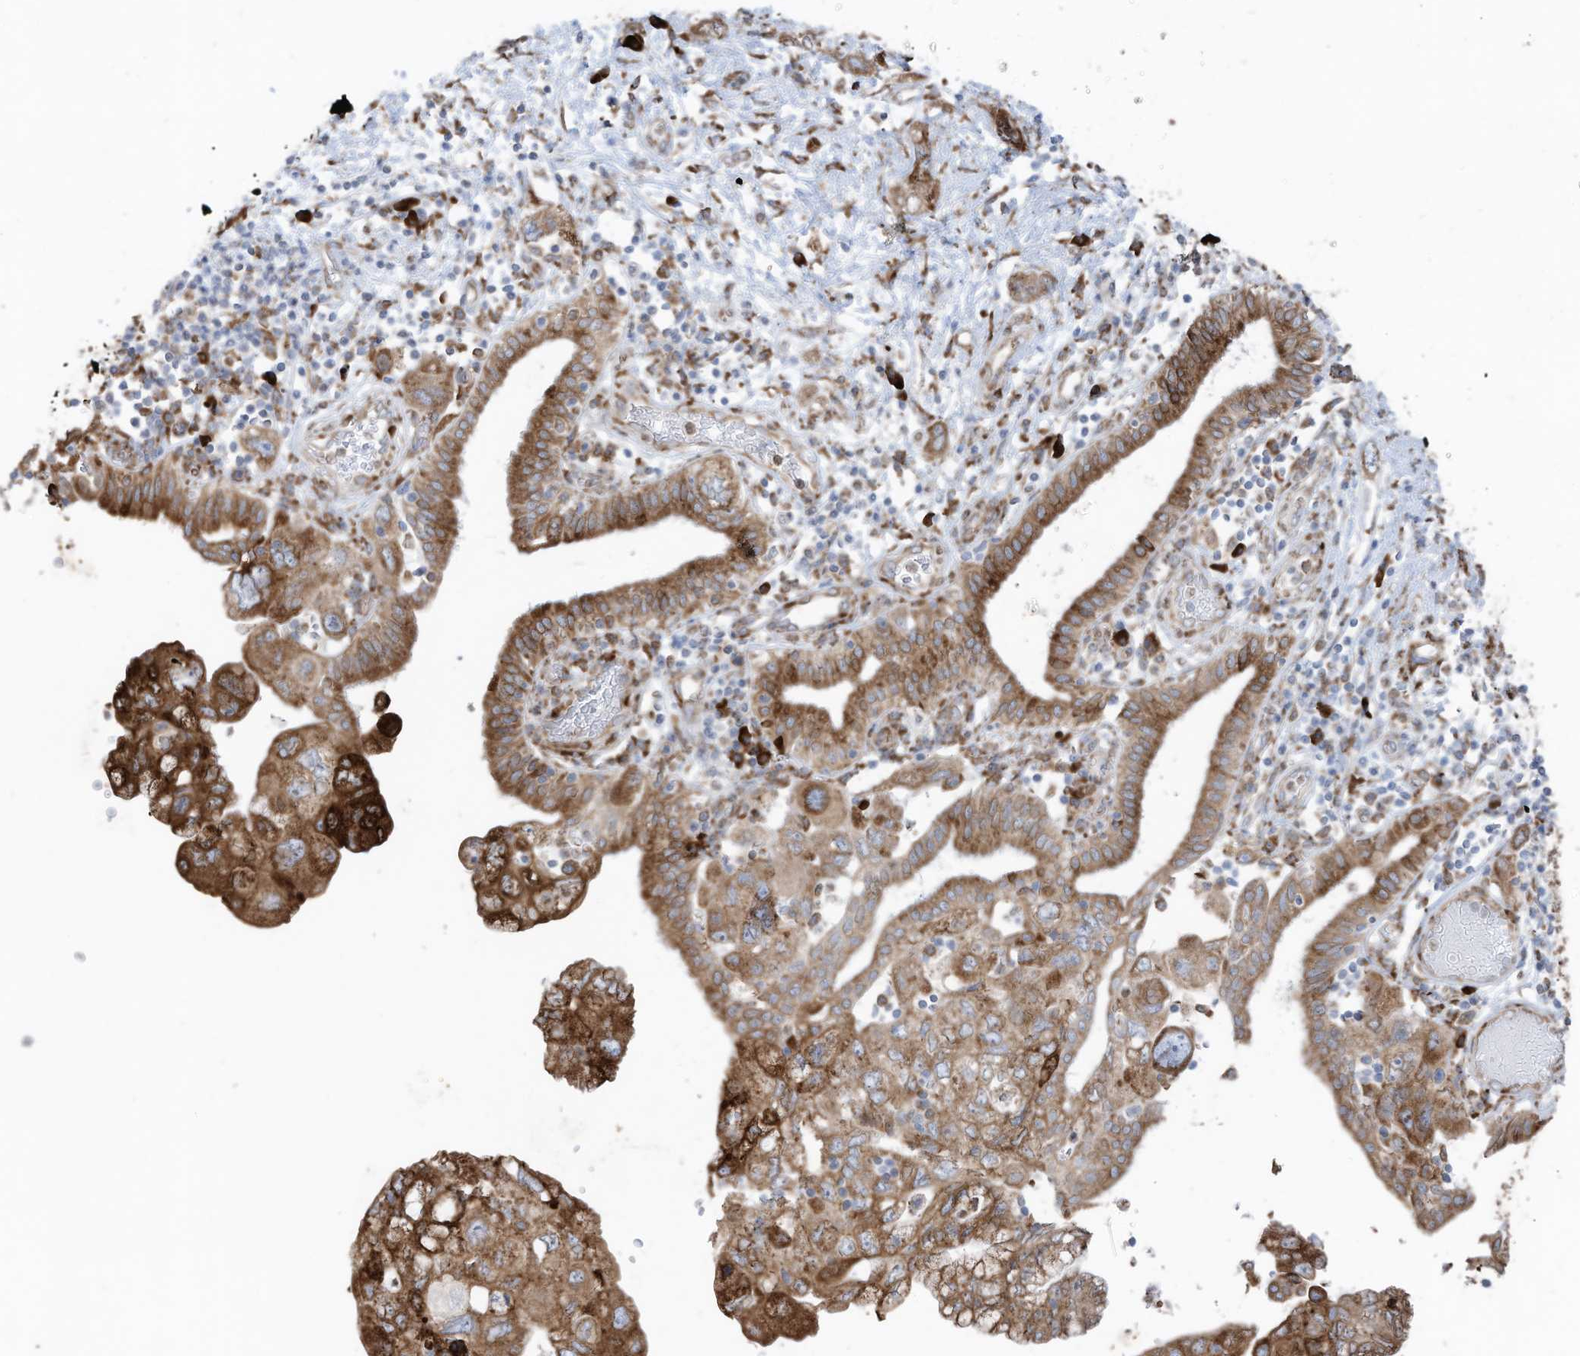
{"staining": {"intensity": "strong", "quantity": ">75%", "location": "cytoplasmic/membranous"}, "tissue": "pancreatic cancer", "cell_type": "Tumor cells", "image_type": "cancer", "snomed": [{"axis": "morphology", "description": "Adenocarcinoma, NOS"}, {"axis": "topography", "description": "Pancreas"}], "caption": "Pancreatic adenocarcinoma tissue exhibits strong cytoplasmic/membranous expression in approximately >75% of tumor cells, visualized by immunohistochemistry.", "gene": "ZNF354C", "patient": {"sex": "female", "age": 73}}